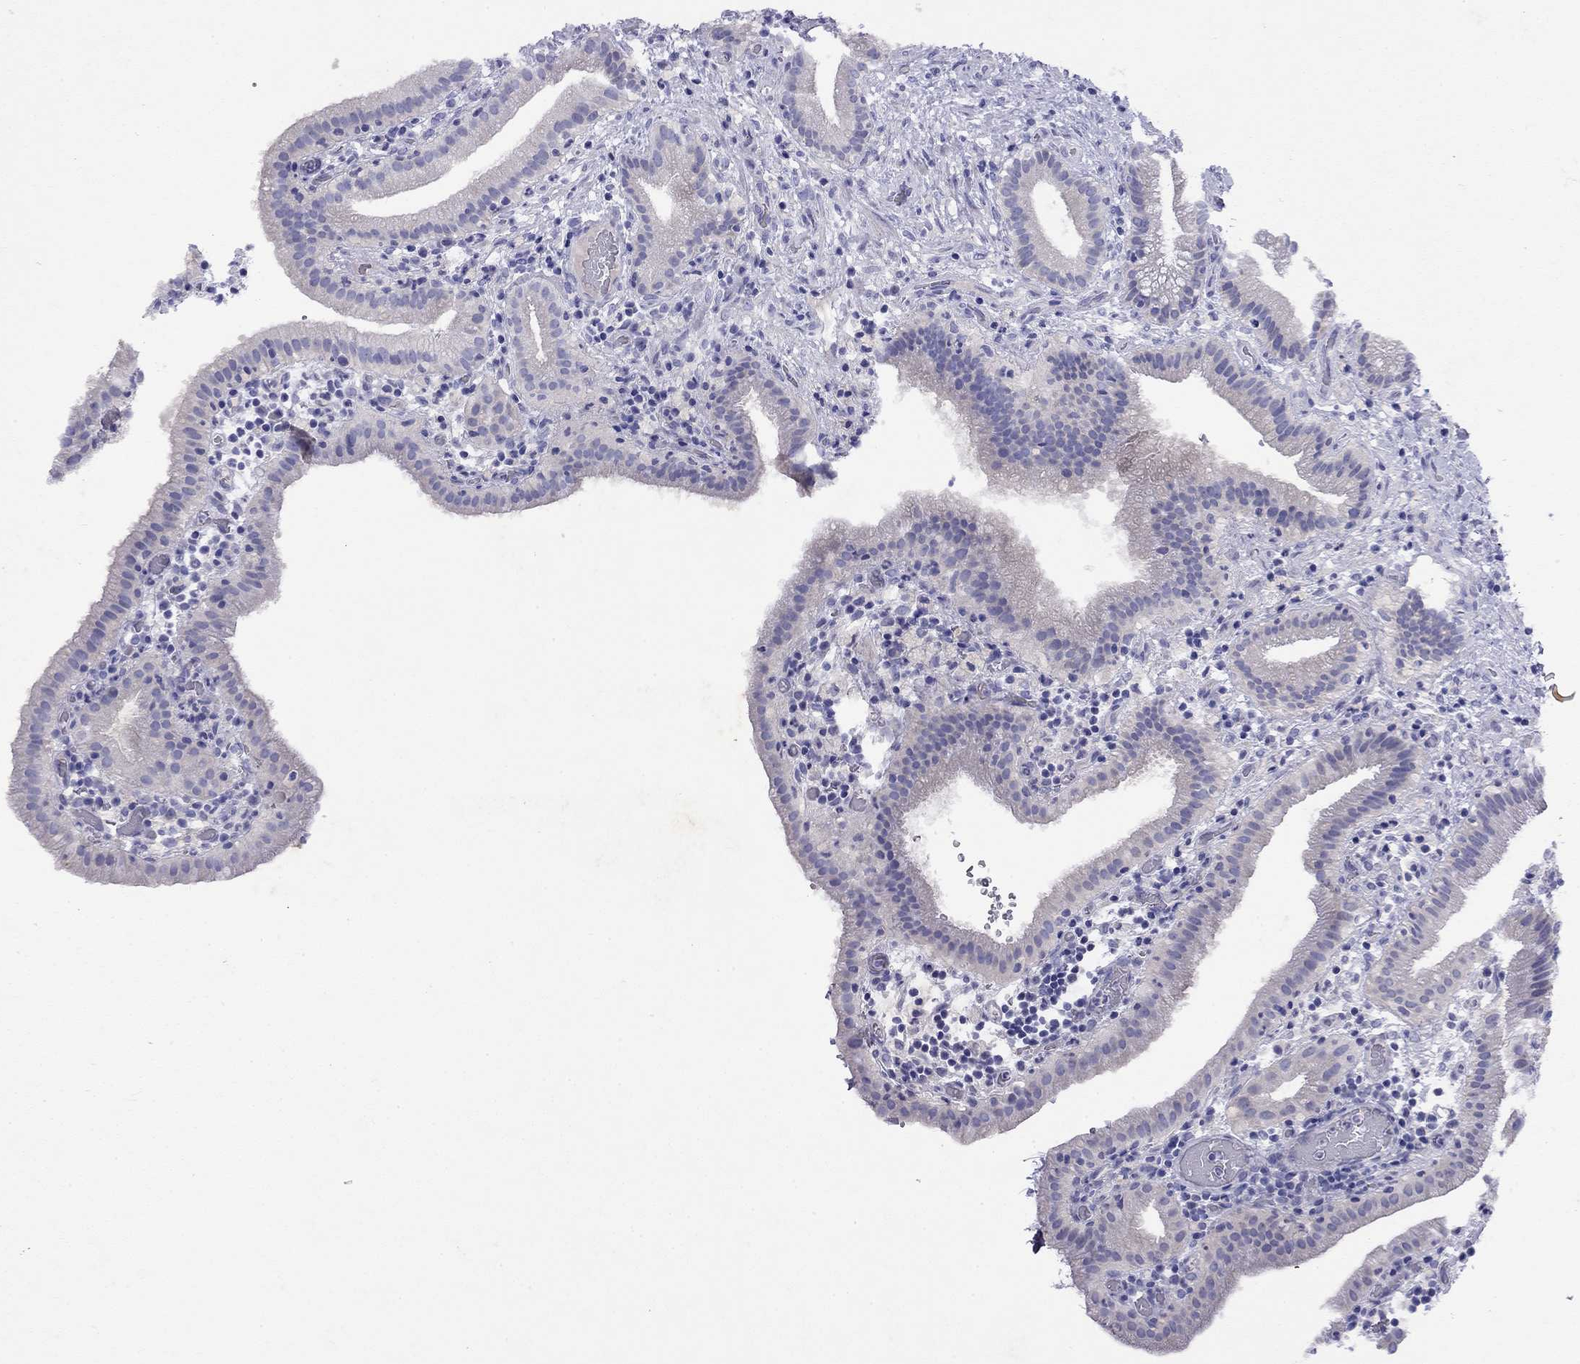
{"staining": {"intensity": "strong", "quantity": "<25%", "location": "cytoplasmic/membranous"}, "tissue": "gallbladder", "cell_type": "Glandular cells", "image_type": "normal", "snomed": [{"axis": "morphology", "description": "Normal tissue, NOS"}, {"axis": "topography", "description": "Gallbladder"}], "caption": "Strong cytoplasmic/membranous protein staining is present in approximately <25% of glandular cells in gallbladder. Using DAB (3,3'-diaminobenzidine) (brown) and hematoxylin (blue) stains, captured at high magnification using brightfield microscopy.", "gene": "GNAT3", "patient": {"sex": "male", "age": 62}}